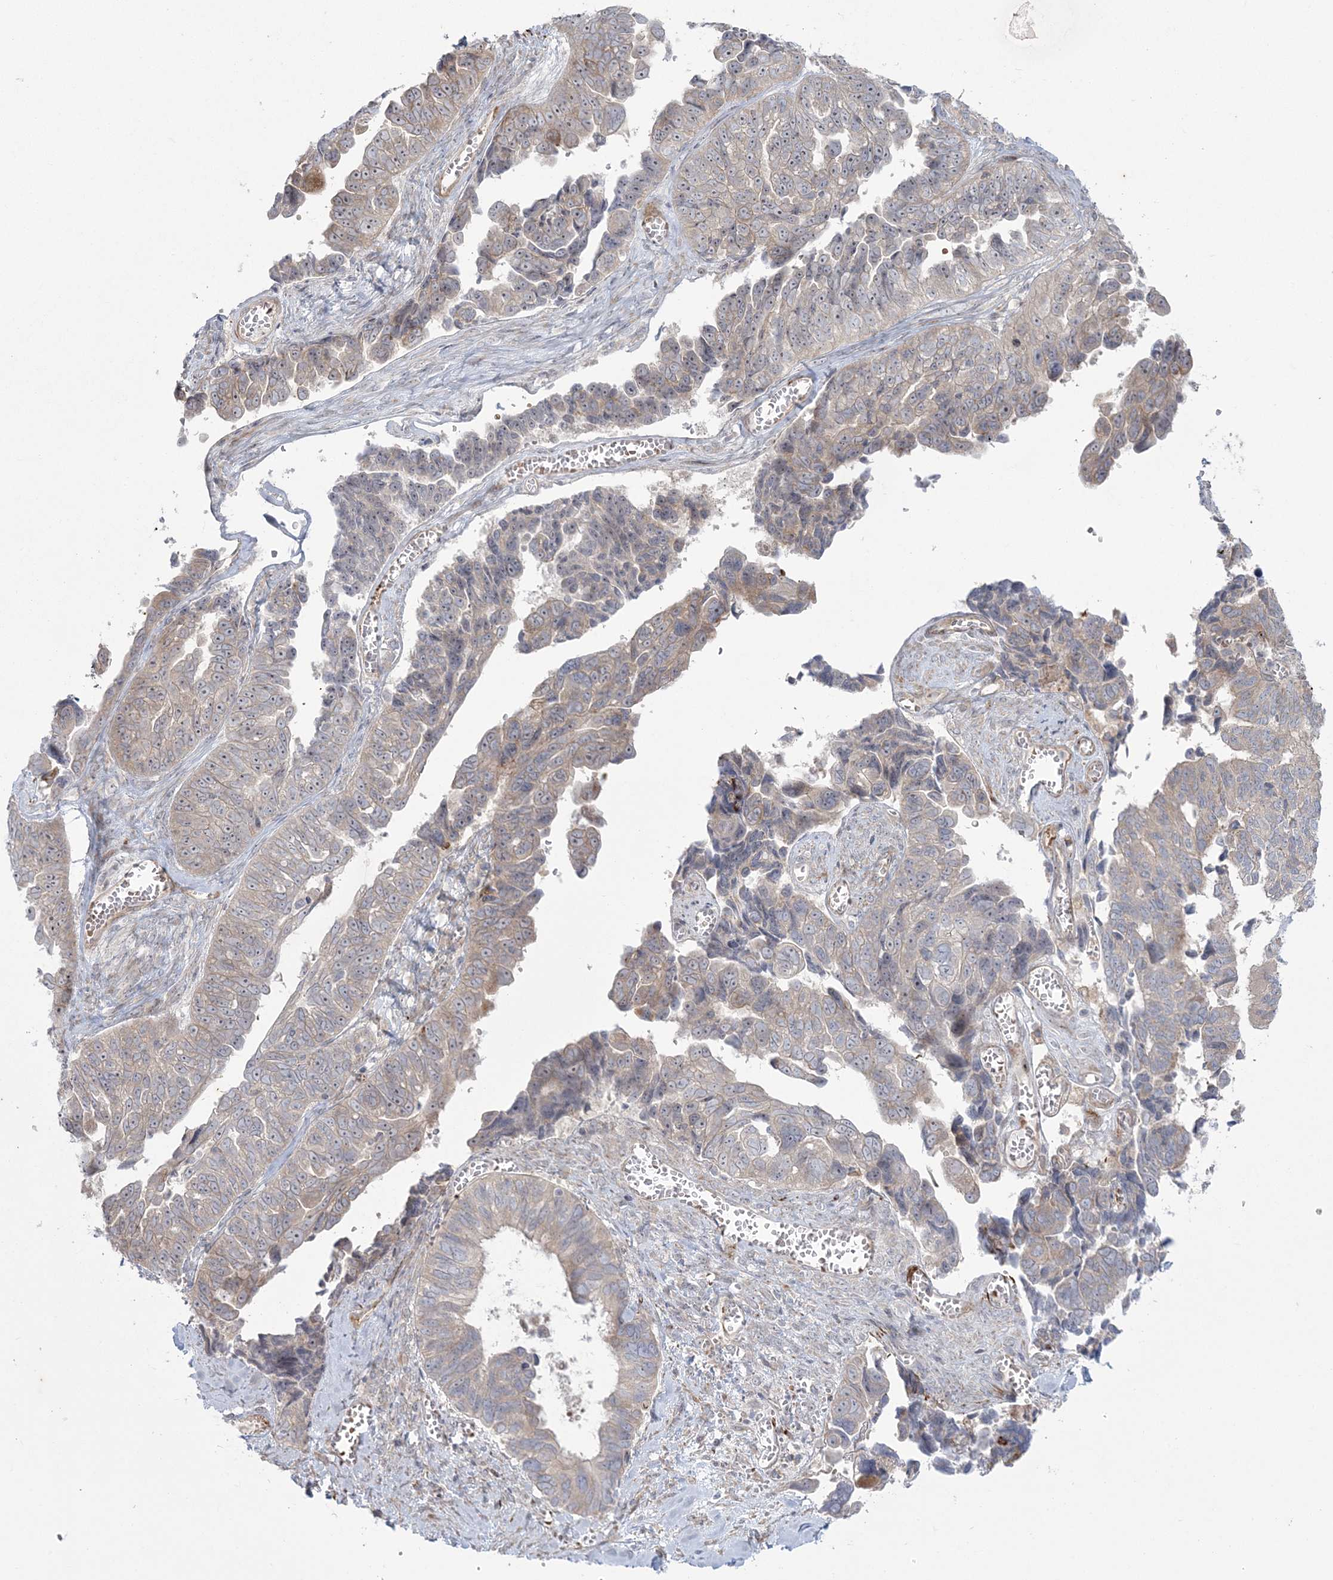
{"staining": {"intensity": "weak", "quantity": "25%-75%", "location": "cytoplasmic/membranous"}, "tissue": "ovarian cancer", "cell_type": "Tumor cells", "image_type": "cancer", "snomed": [{"axis": "morphology", "description": "Cystadenocarcinoma, serous, NOS"}, {"axis": "topography", "description": "Ovary"}], "caption": "A micrograph of ovarian cancer stained for a protein reveals weak cytoplasmic/membranous brown staining in tumor cells. Using DAB (brown) and hematoxylin (blue) stains, captured at high magnification using brightfield microscopy.", "gene": "NUDT9", "patient": {"sex": "female", "age": 79}}